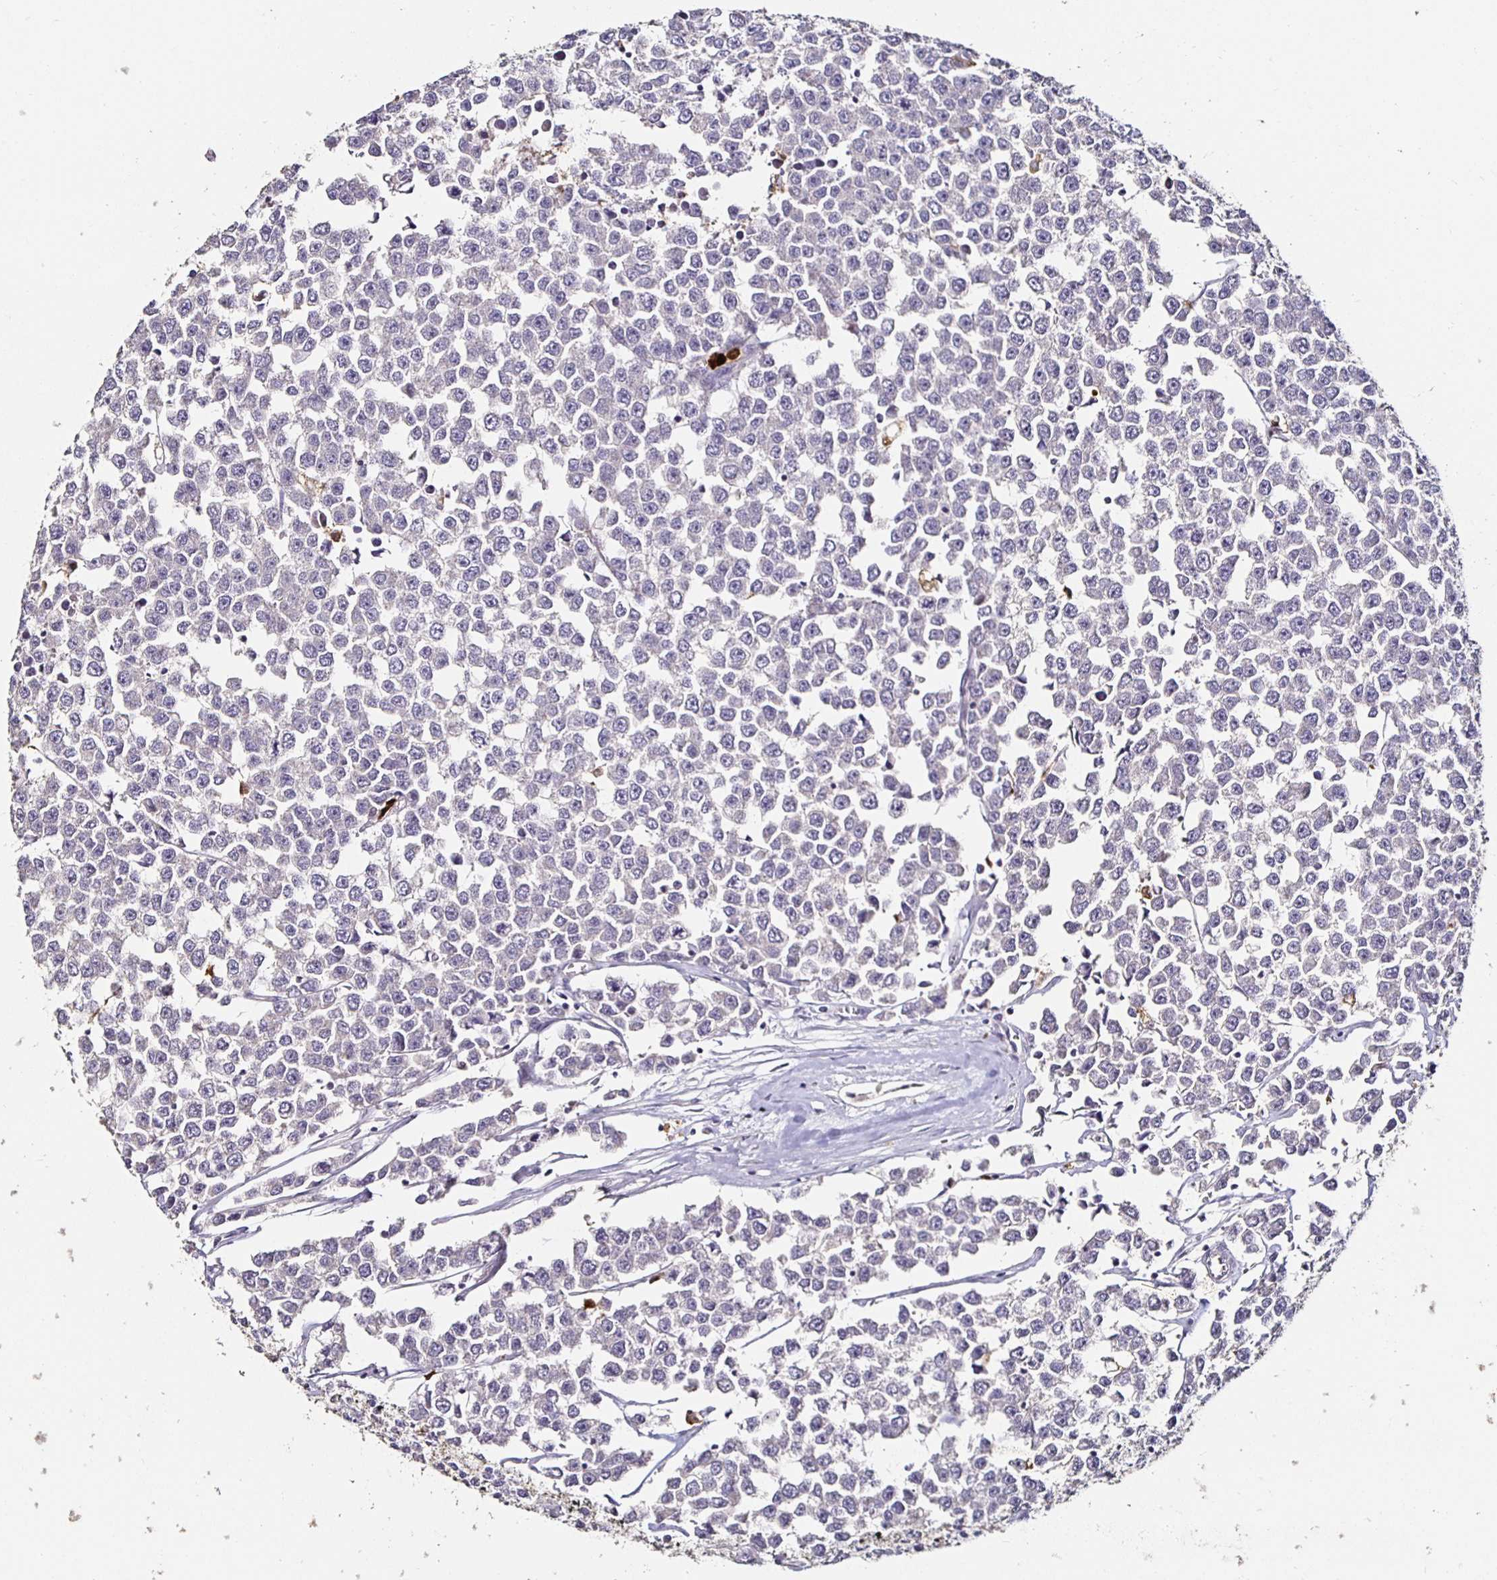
{"staining": {"intensity": "negative", "quantity": "none", "location": "none"}, "tissue": "testis cancer", "cell_type": "Tumor cells", "image_type": "cancer", "snomed": [{"axis": "morphology", "description": "Seminoma, NOS"}, {"axis": "morphology", "description": "Carcinoma, Embryonal, NOS"}, {"axis": "topography", "description": "Testis"}], "caption": "Human testis embryonal carcinoma stained for a protein using IHC displays no expression in tumor cells.", "gene": "TLR4", "patient": {"sex": "male", "age": 52}}